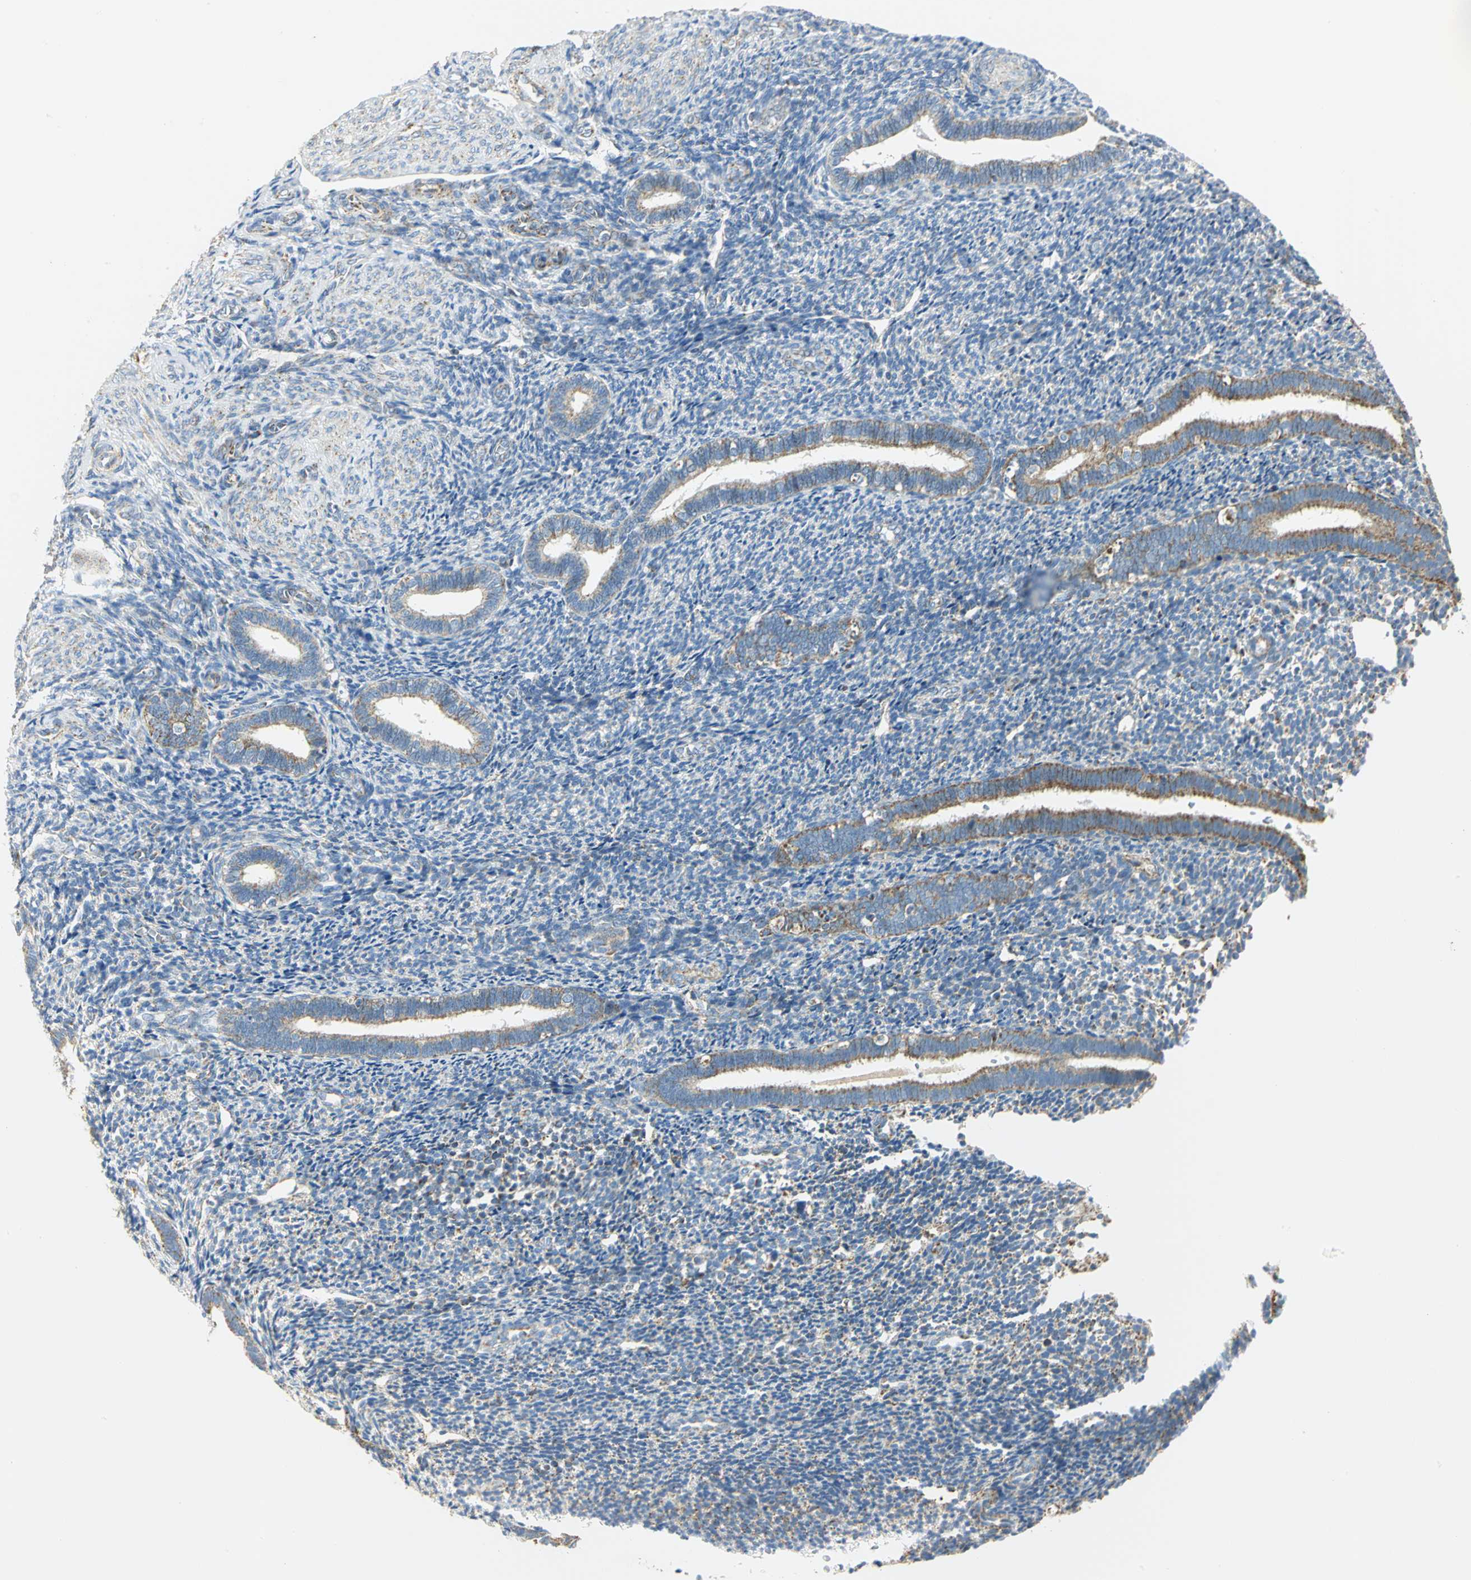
{"staining": {"intensity": "negative", "quantity": "none", "location": "none"}, "tissue": "endometrium", "cell_type": "Cells in endometrial stroma", "image_type": "normal", "snomed": [{"axis": "morphology", "description": "Normal tissue, NOS"}, {"axis": "topography", "description": "Endometrium"}], "caption": "Normal endometrium was stained to show a protein in brown. There is no significant positivity in cells in endometrial stroma.", "gene": "NTRK1", "patient": {"sex": "female", "age": 27}}